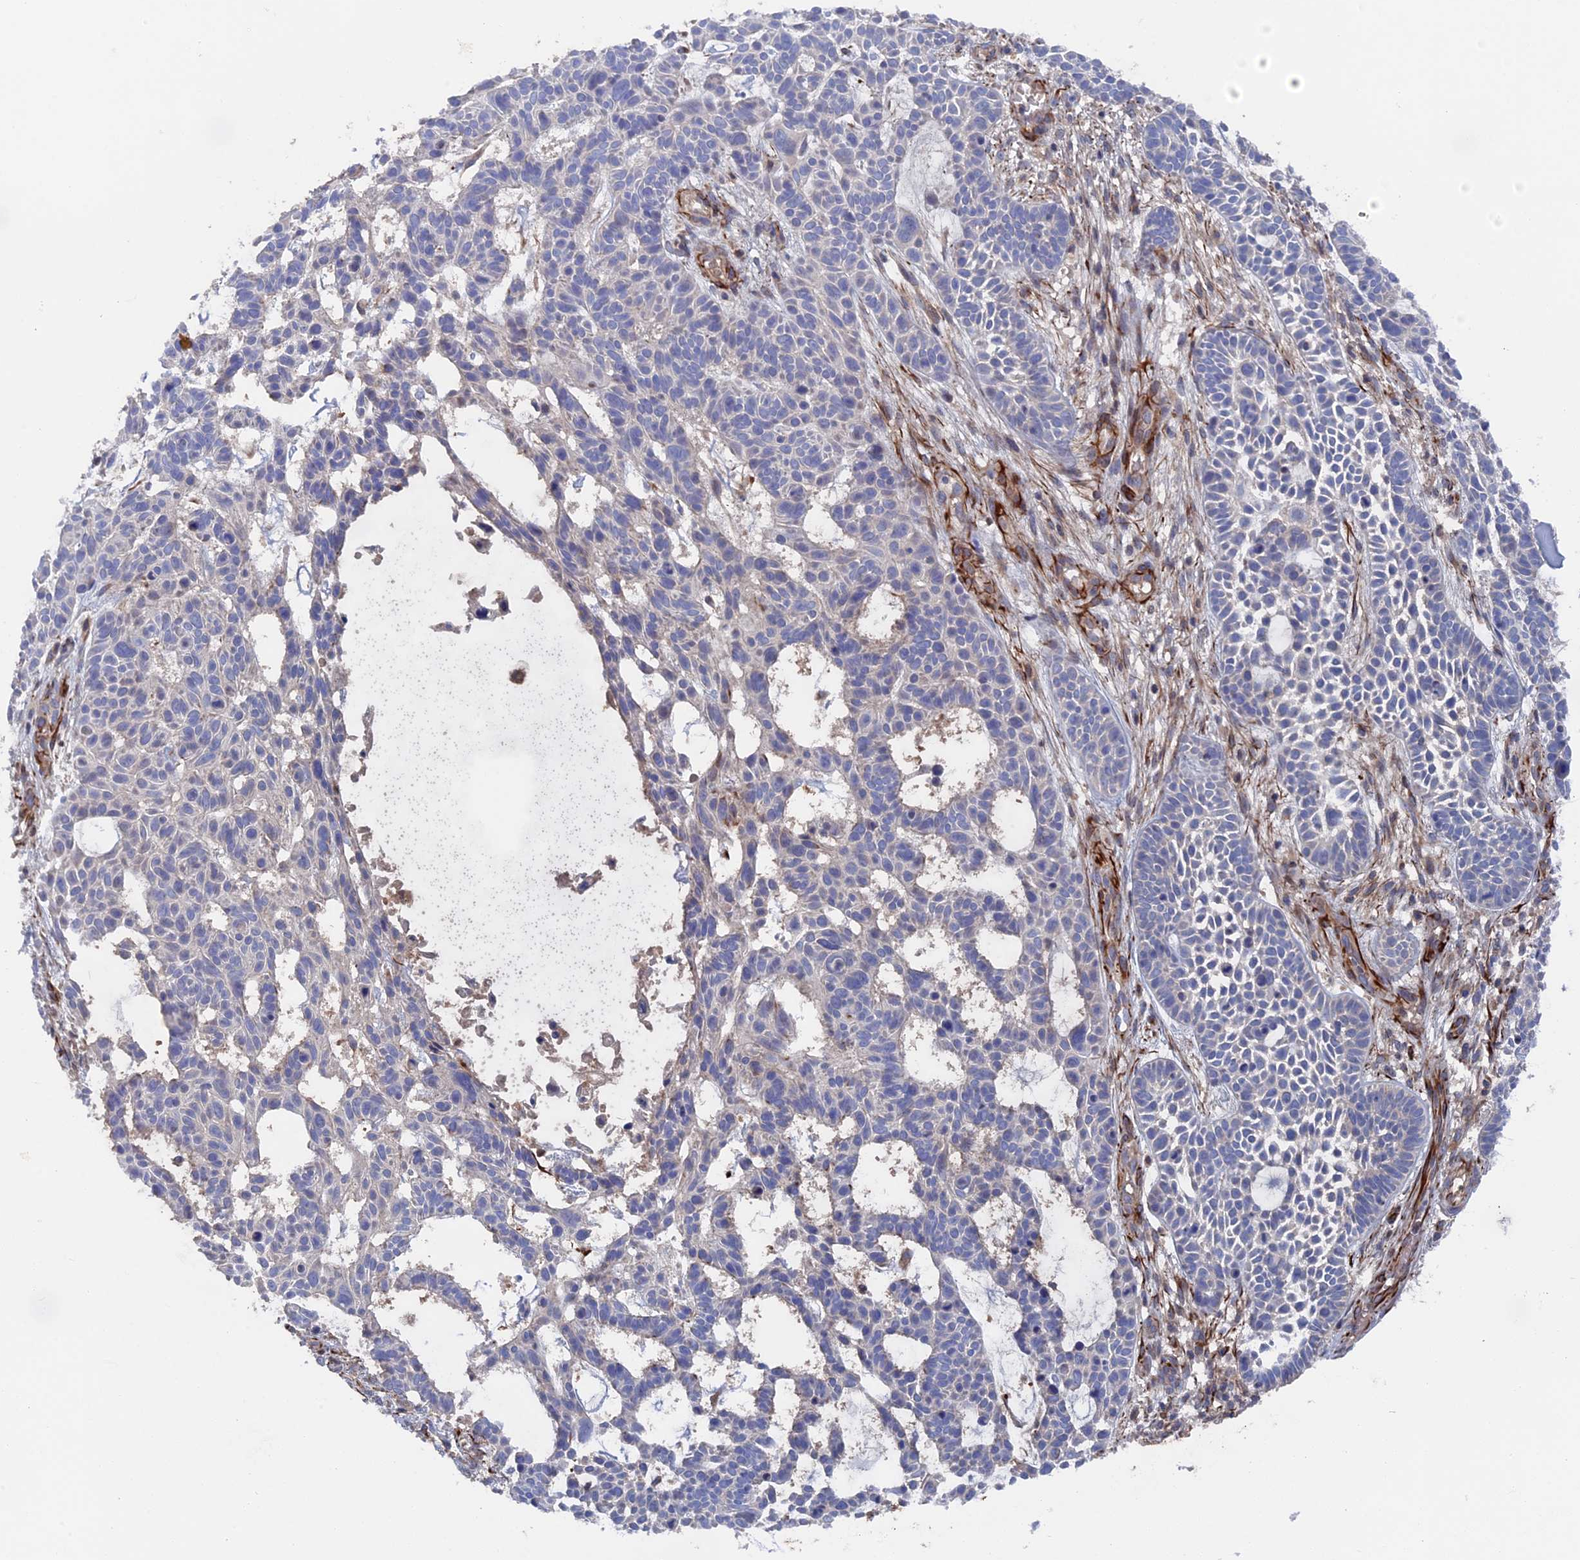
{"staining": {"intensity": "negative", "quantity": "none", "location": "none"}, "tissue": "skin cancer", "cell_type": "Tumor cells", "image_type": "cancer", "snomed": [{"axis": "morphology", "description": "Basal cell carcinoma"}, {"axis": "topography", "description": "Skin"}], "caption": "DAB (3,3'-diaminobenzidine) immunohistochemical staining of skin cancer exhibits no significant expression in tumor cells.", "gene": "SMG9", "patient": {"sex": "male", "age": 89}}